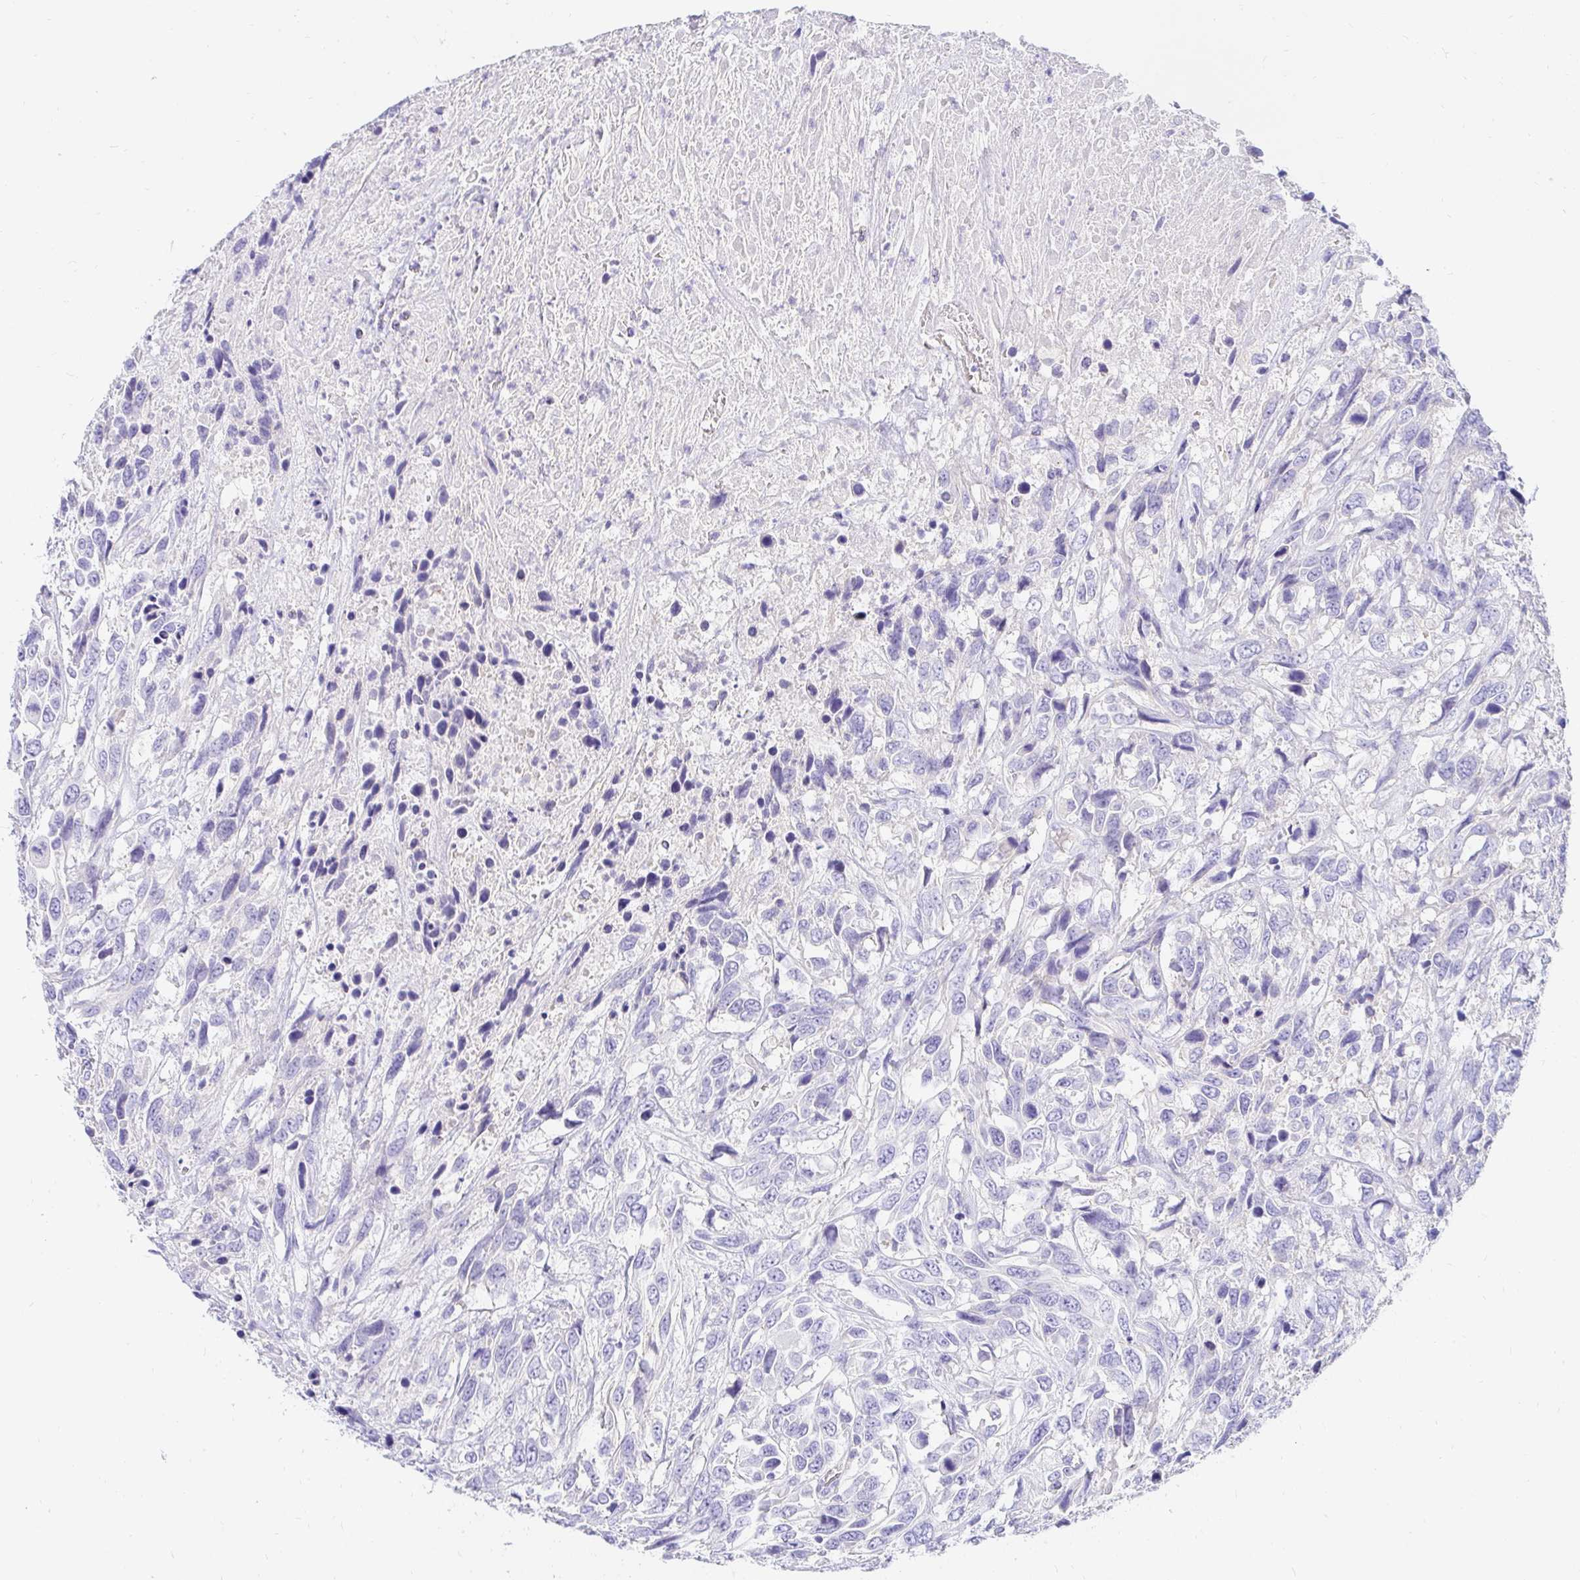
{"staining": {"intensity": "negative", "quantity": "none", "location": "none"}, "tissue": "urothelial cancer", "cell_type": "Tumor cells", "image_type": "cancer", "snomed": [{"axis": "morphology", "description": "Urothelial carcinoma, High grade"}, {"axis": "topography", "description": "Urinary bladder"}], "caption": "Immunohistochemical staining of urothelial cancer displays no significant staining in tumor cells.", "gene": "NR2E1", "patient": {"sex": "female", "age": 70}}